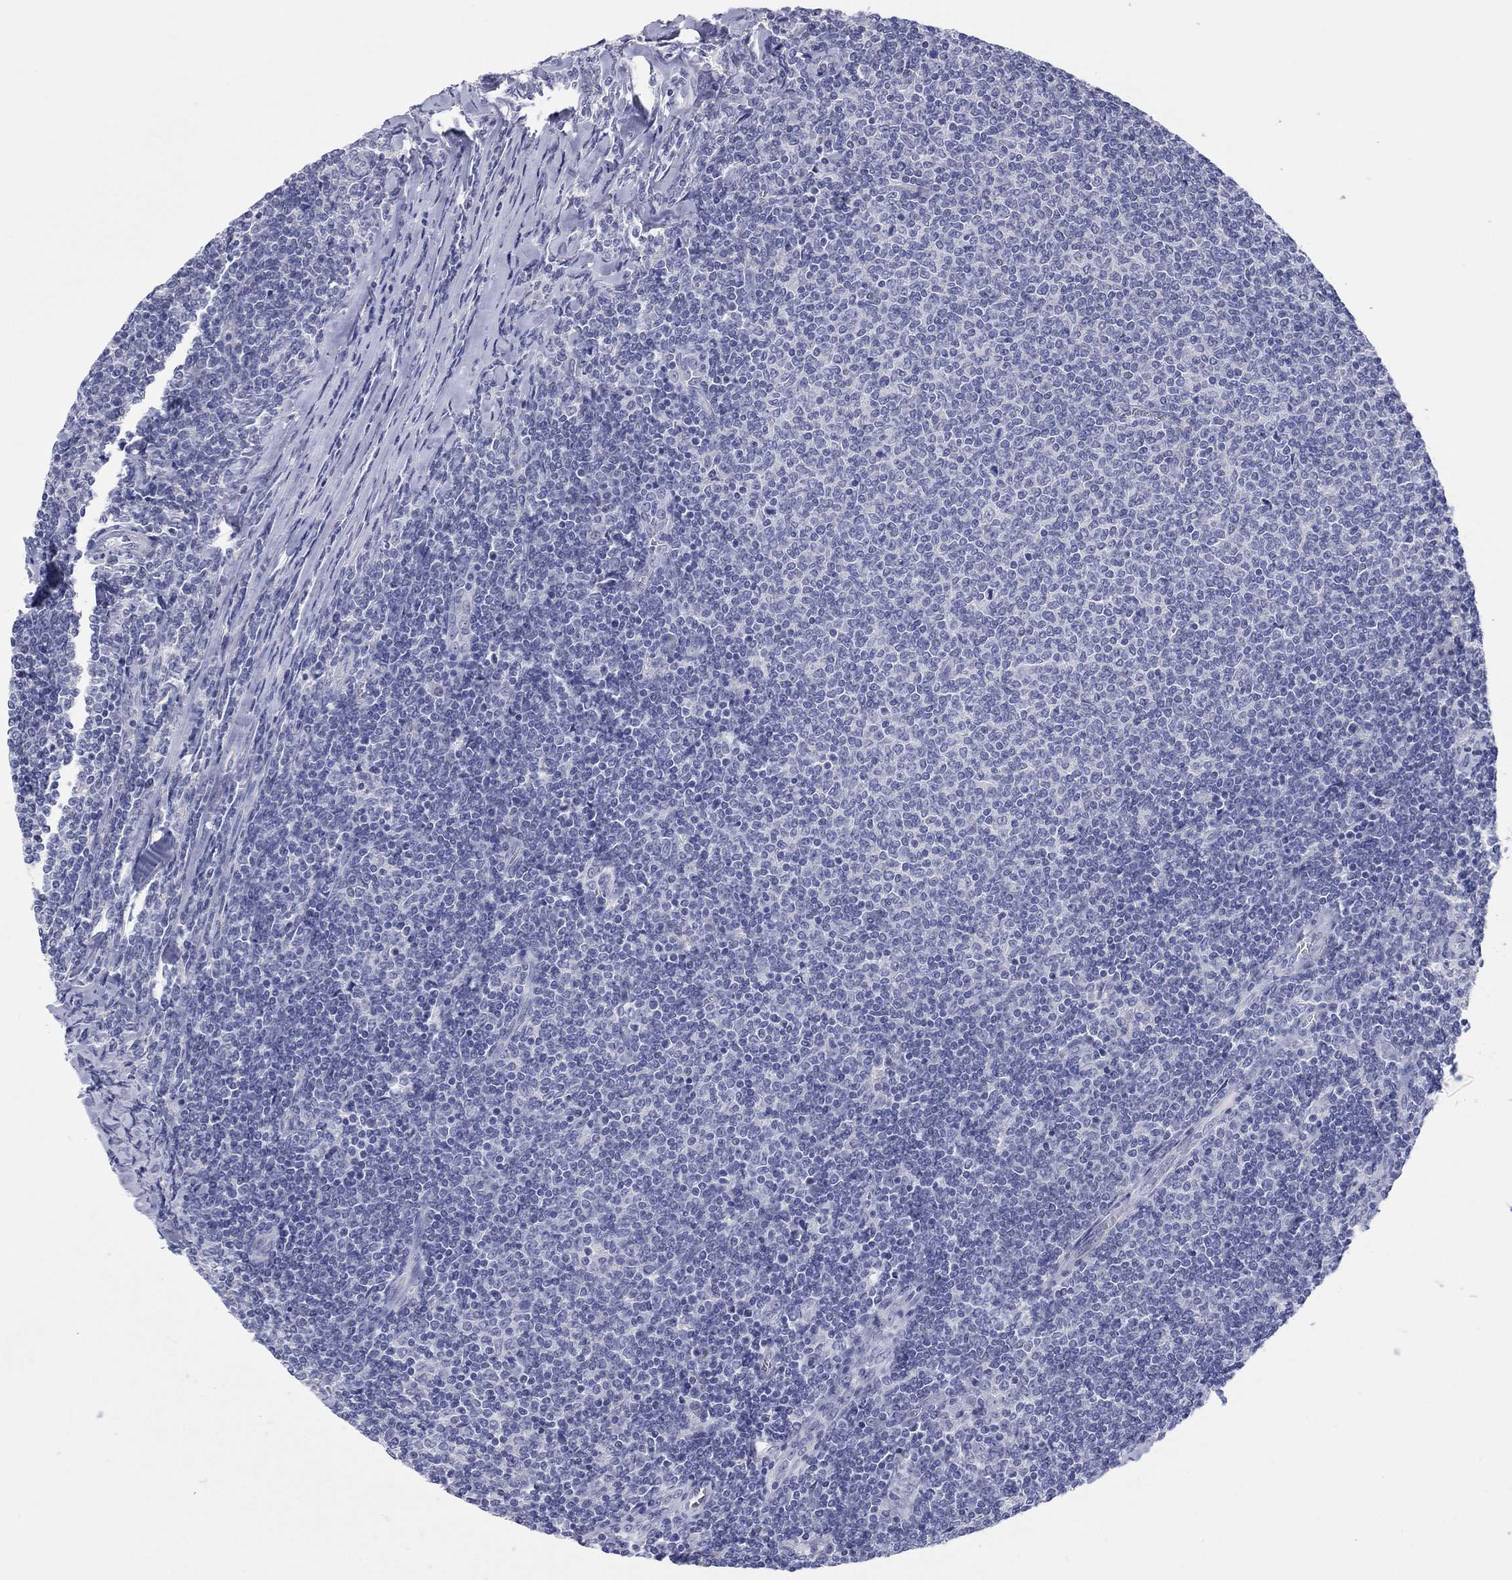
{"staining": {"intensity": "negative", "quantity": "none", "location": "none"}, "tissue": "lymphoma", "cell_type": "Tumor cells", "image_type": "cancer", "snomed": [{"axis": "morphology", "description": "Malignant lymphoma, non-Hodgkin's type, Low grade"}, {"axis": "topography", "description": "Lymph node"}], "caption": "The histopathology image displays no staining of tumor cells in low-grade malignant lymphoma, non-Hodgkin's type. Nuclei are stained in blue.", "gene": "LRRC4C", "patient": {"sex": "male", "age": 52}}